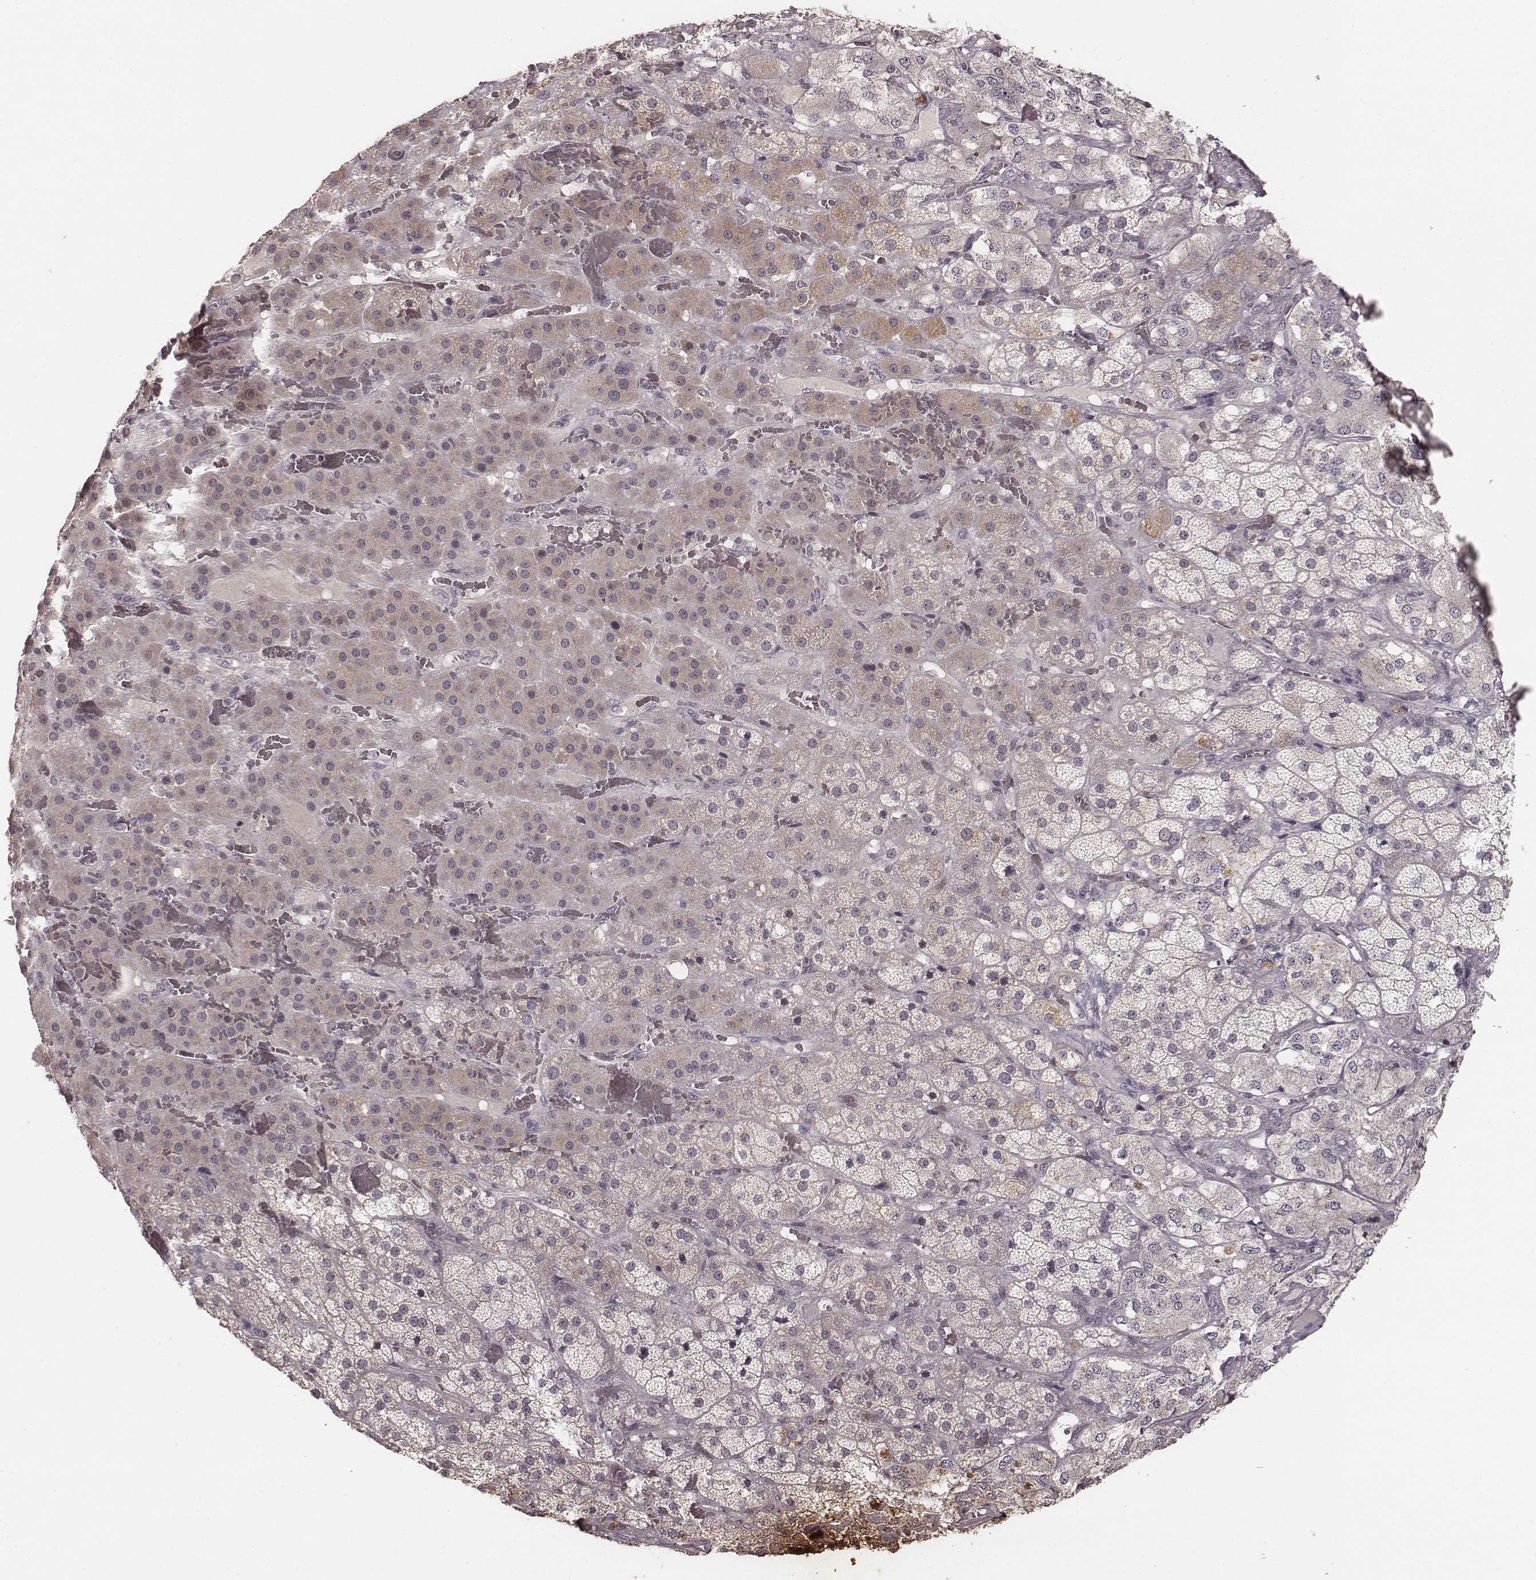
{"staining": {"intensity": "negative", "quantity": "none", "location": "none"}, "tissue": "adrenal gland", "cell_type": "Glandular cells", "image_type": "normal", "snomed": [{"axis": "morphology", "description": "Normal tissue, NOS"}, {"axis": "topography", "description": "Adrenal gland"}], "caption": "DAB immunohistochemical staining of benign adrenal gland displays no significant positivity in glandular cells.", "gene": "LY6K", "patient": {"sex": "male", "age": 57}}